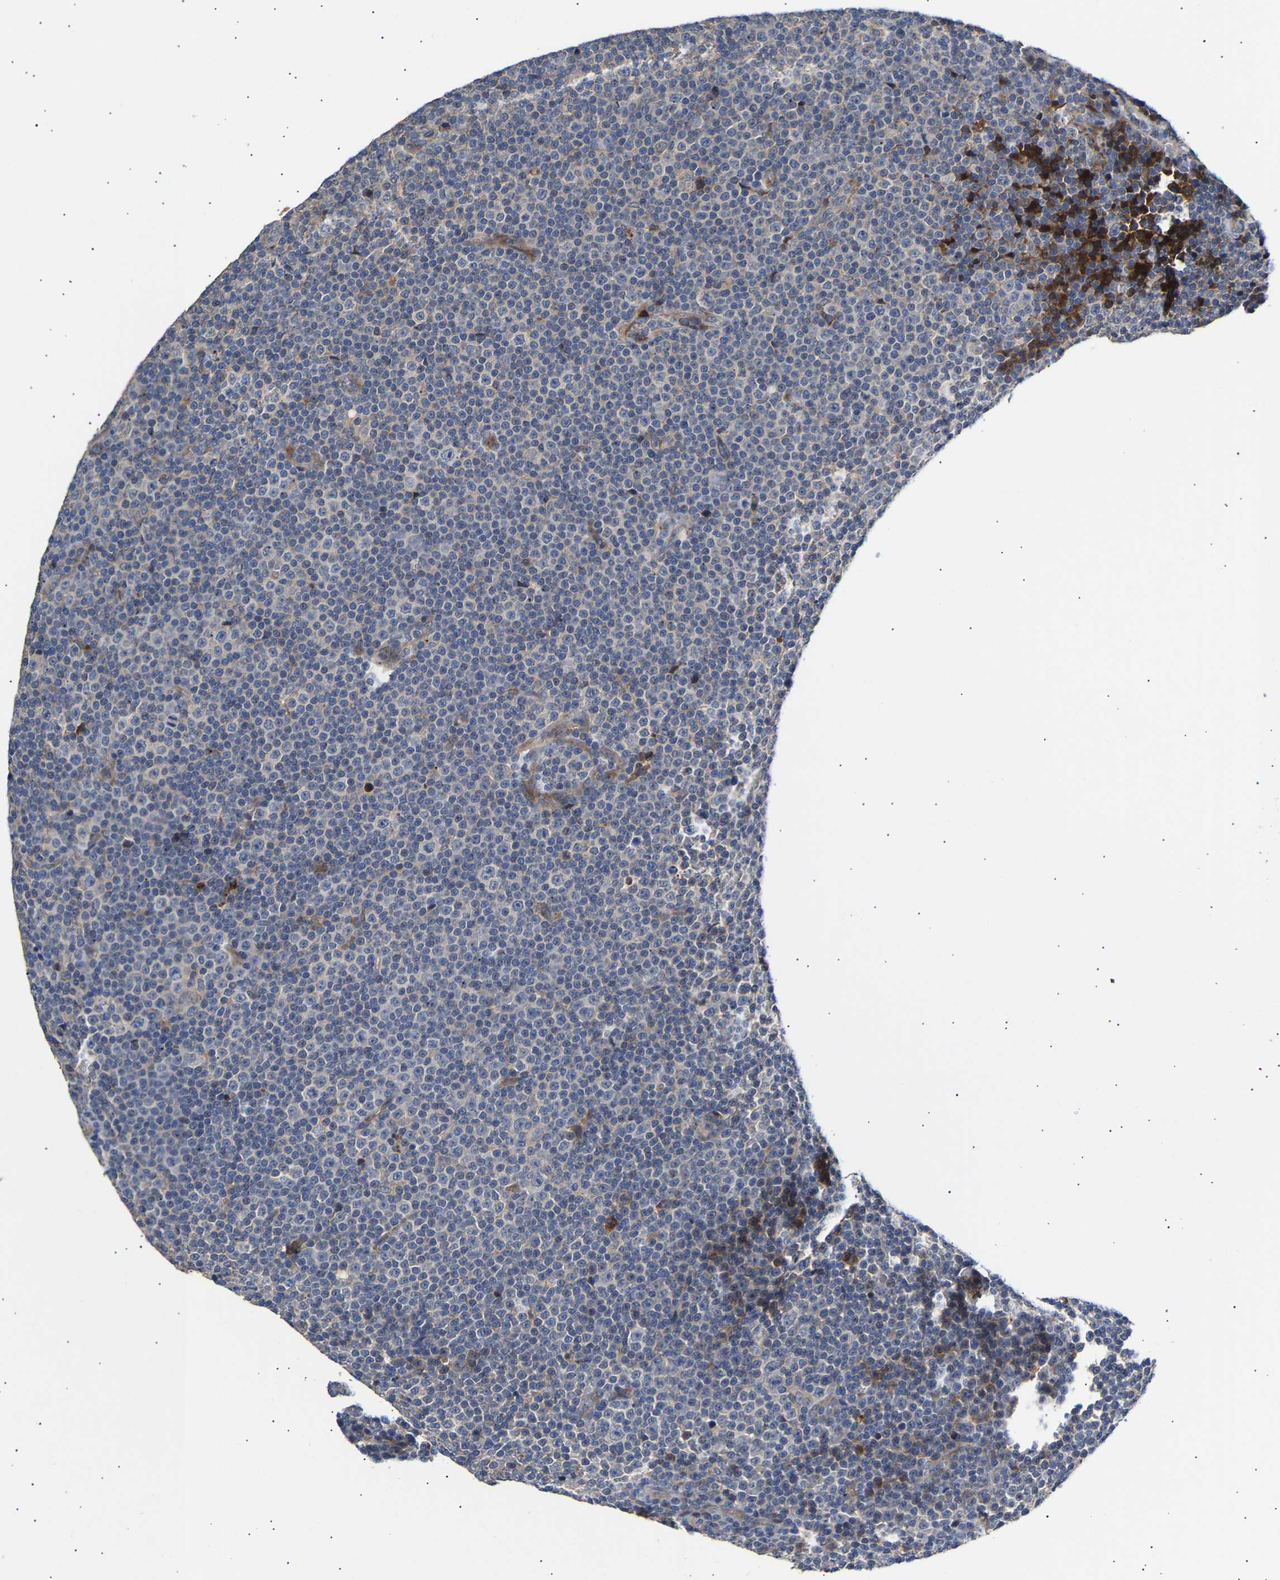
{"staining": {"intensity": "negative", "quantity": "none", "location": "none"}, "tissue": "lymphoma", "cell_type": "Tumor cells", "image_type": "cancer", "snomed": [{"axis": "morphology", "description": "Malignant lymphoma, non-Hodgkin's type, Low grade"}, {"axis": "topography", "description": "Lymph node"}], "caption": "A high-resolution histopathology image shows IHC staining of low-grade malignant lymphoma, non-Hodgkin's type, which reveals no significant staining in tumor cells. (DAB immunohistochemistry (IHC) visualized using brightfield microscopy, high magnification).", "gene": "KASH5", "patient": {"sex": "female", "age": 67}}